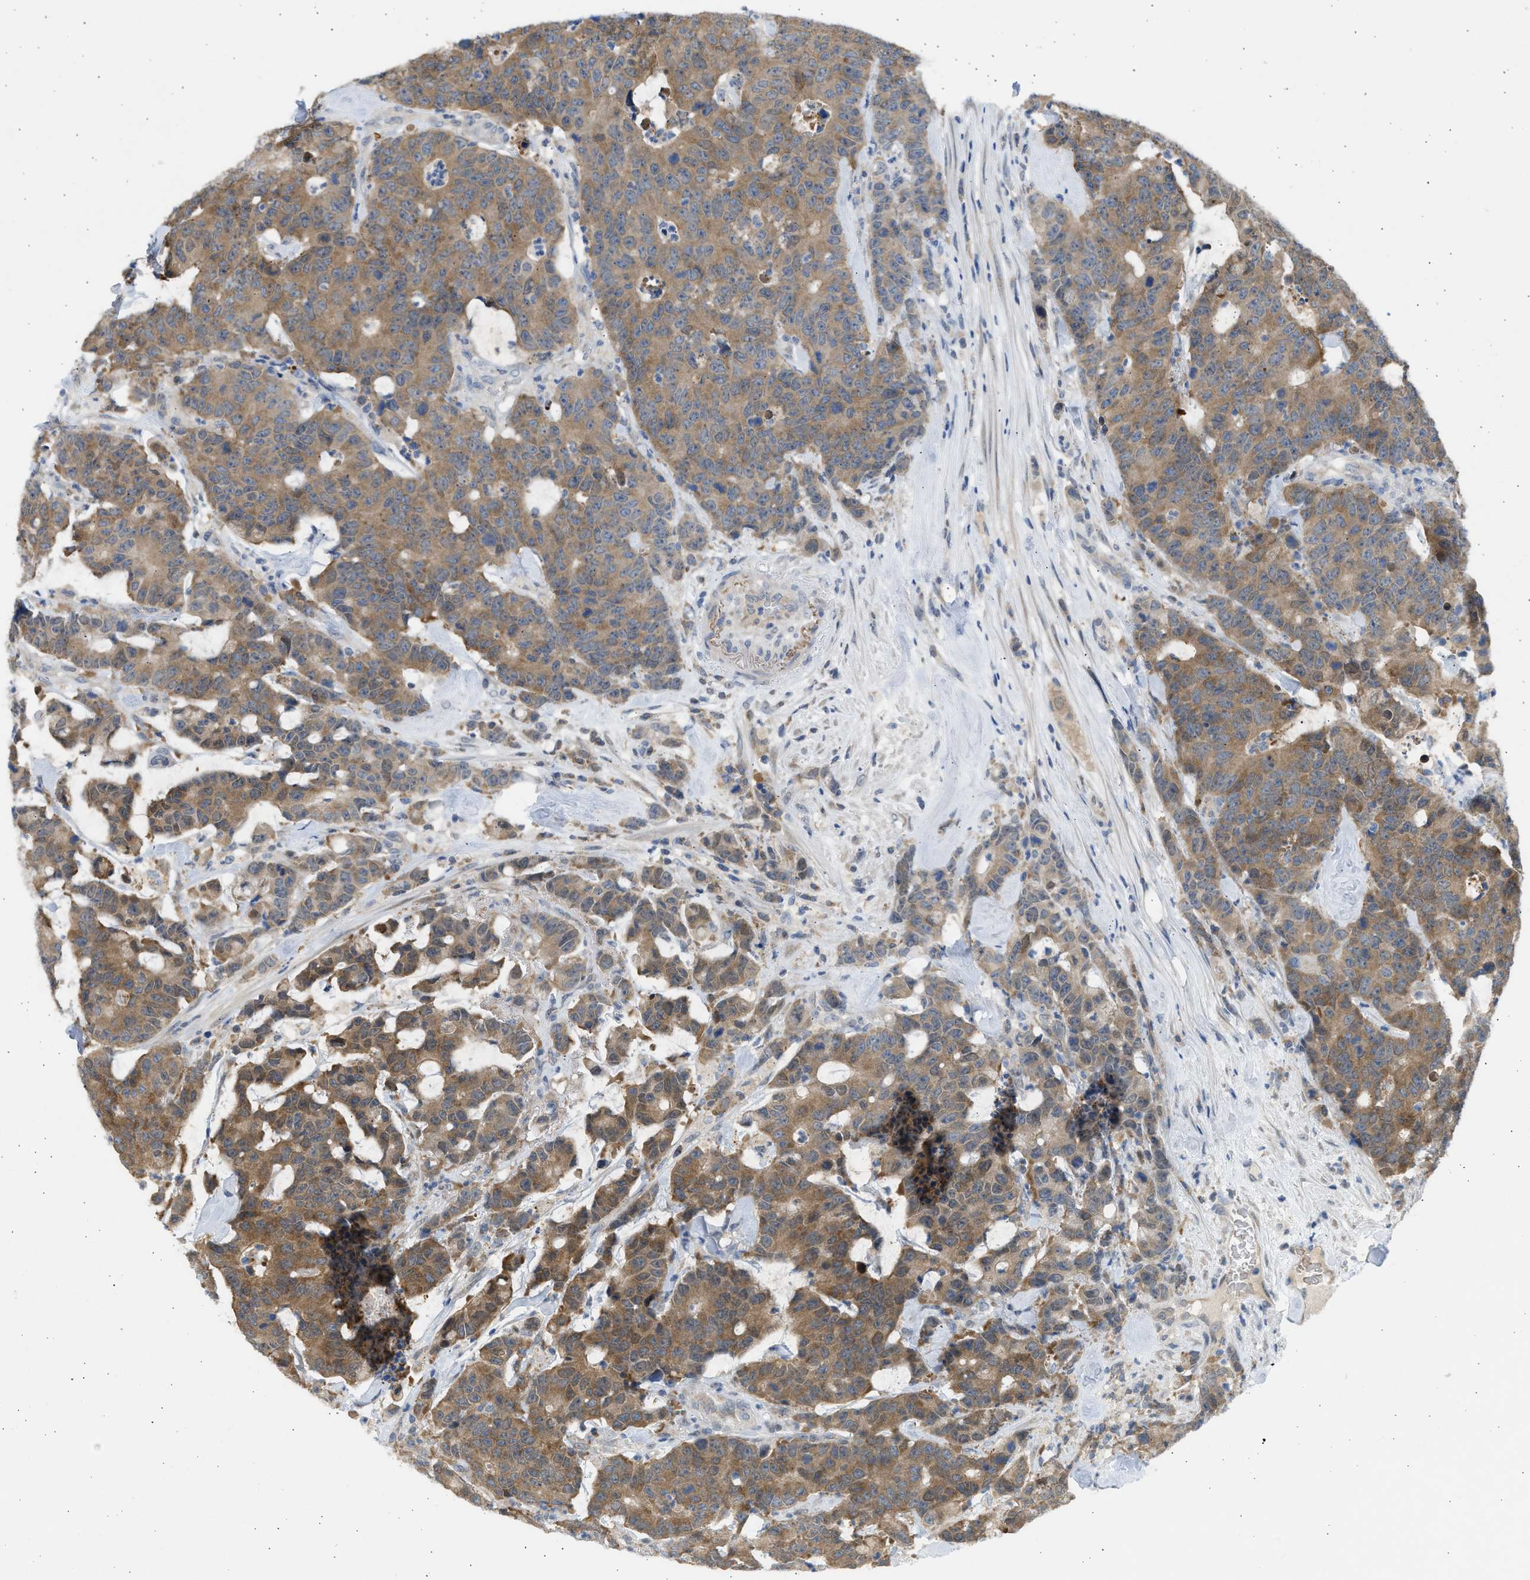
{"staining": {"intensity": "moderate", "quantity": ">75%", "location": "cytoplasmic/membranous"}, "tissue": "colorectal cancer", "cell_type": "Tumor cells", "image_type": "cancer", "snomed": [{"axis": "morphology", "description": "Adenocarcinoma, NOS"}, {"axis": "topography", "description": "Colon"}], "caption": "This image displays colorectal cancer (adenocarcinoma) stained with immunohistochemistry to label a protein in brown. The cytoplasmic/membranous of tumor cells show moderate positivity for the protein. Nuclei are counter-stained blue.", "gene": "MAPK7", "patient": {"sex": "female", "age": 86}}